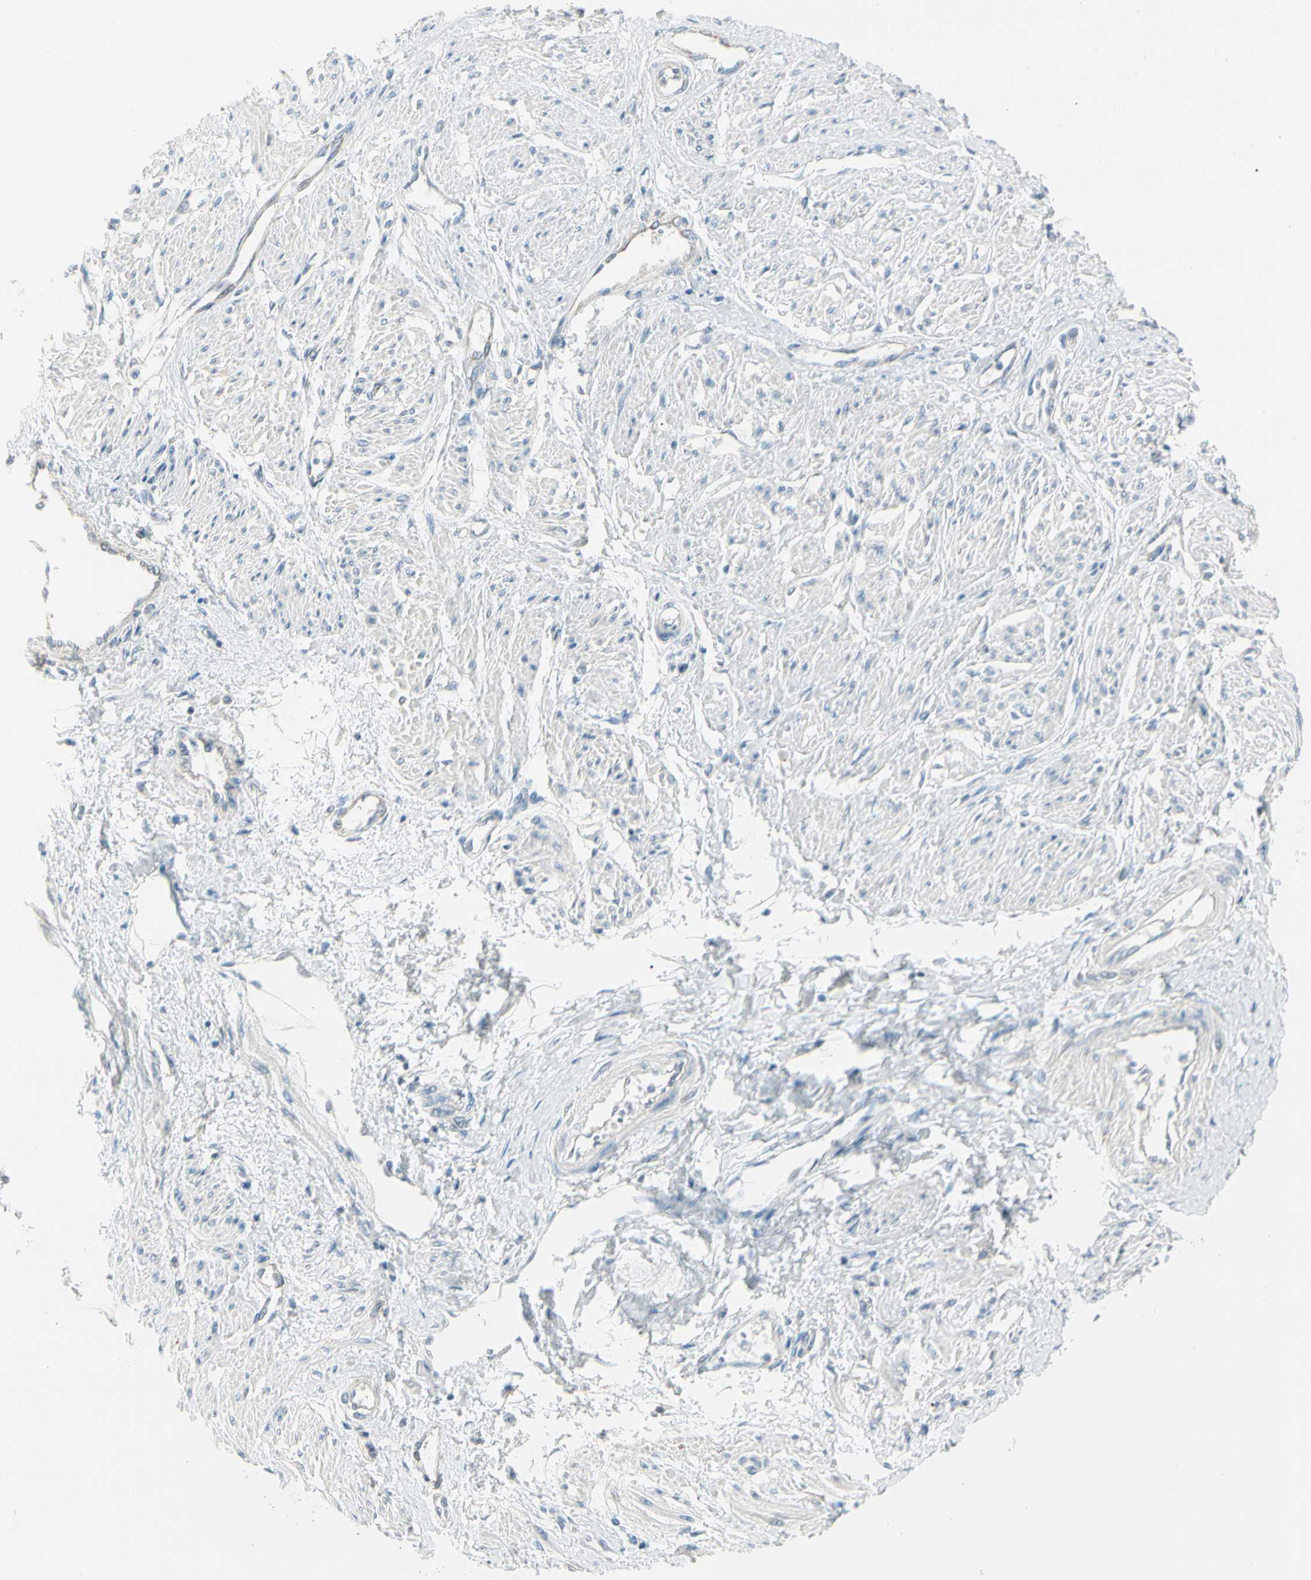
{"staining": {"intensity": "negative", "quantity": "none", "location": "none"}, "tissue": "smooth muscle", "cell_type": "Smooth muscle cells", "image_type": "normal", "snomed": [{"axis": "morphology", "description": "Normal tissue, NOS"}, {"axis": "topography", "description": "Smooth muscle"}, {"axis": "topography", "description": "Uterus"}], "caption": "Smooth muscle cells are negative for brown protein staining in benign smooth muscle. (DAB immunohistochemistry, high magnification).", "gene": "SLC6A15", "patient": {"sex": "female", "age": 39}}